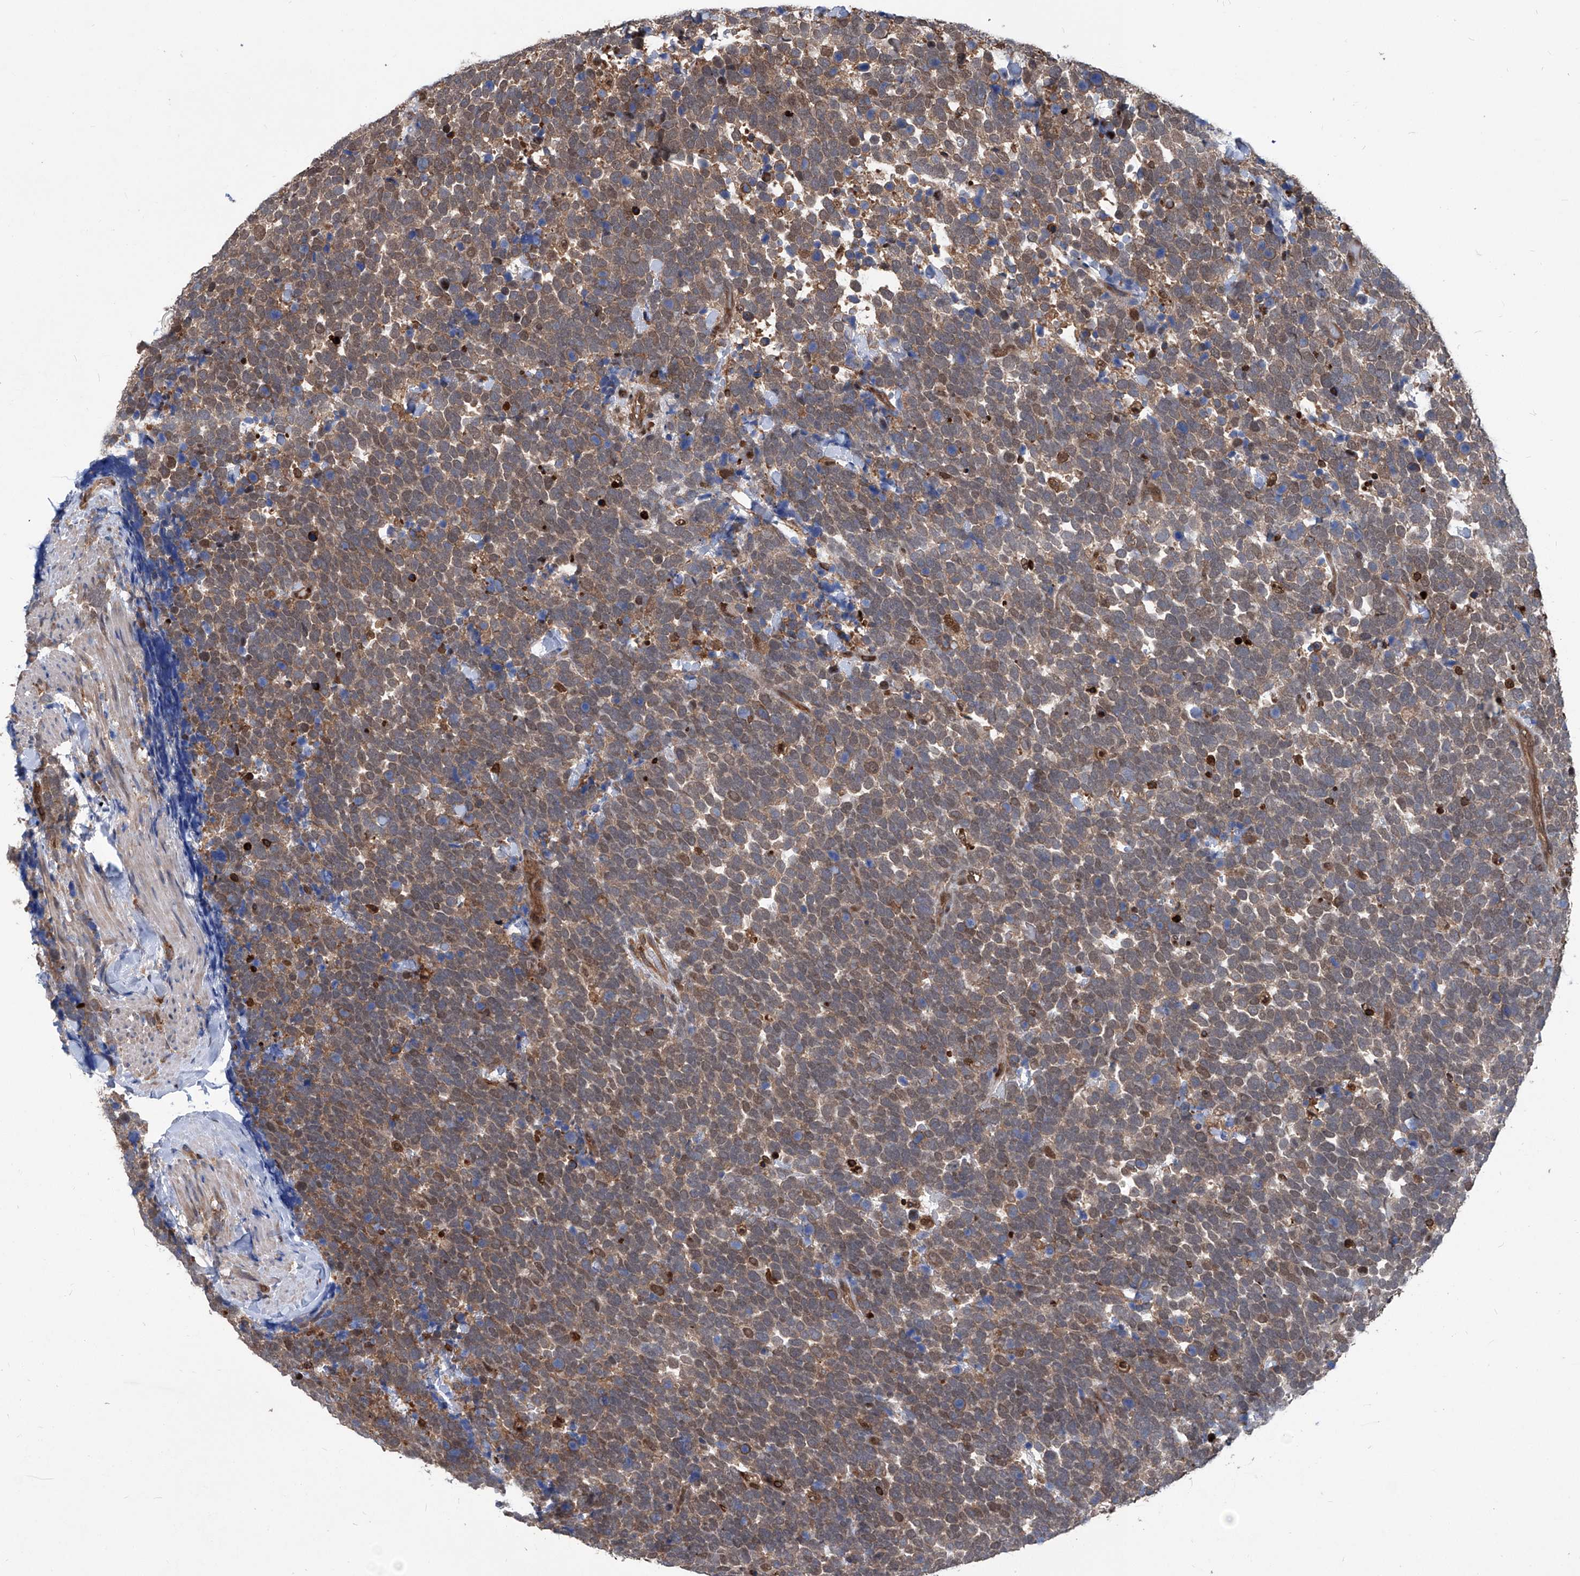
{"staining": {"intensity": "moderate", "quantity": "25%-75%", "location": "cytoplasmic/membranous"}, "tissue": "urothelial cancer", "cell_type": "Tumor cells", "image_type": "cancer", "snomed": [{"axis": "morphology", "description": "Urothelial carcinoma, High grade"}, {"axis": "topography", "description": "Urinary bladder"}], "caption": "Human urothelial cancer stained with a protein marker reveals moderate staining in tumor cells.", "gene": "PSMB1", "patient": {"sex": "female", "age": 82}}